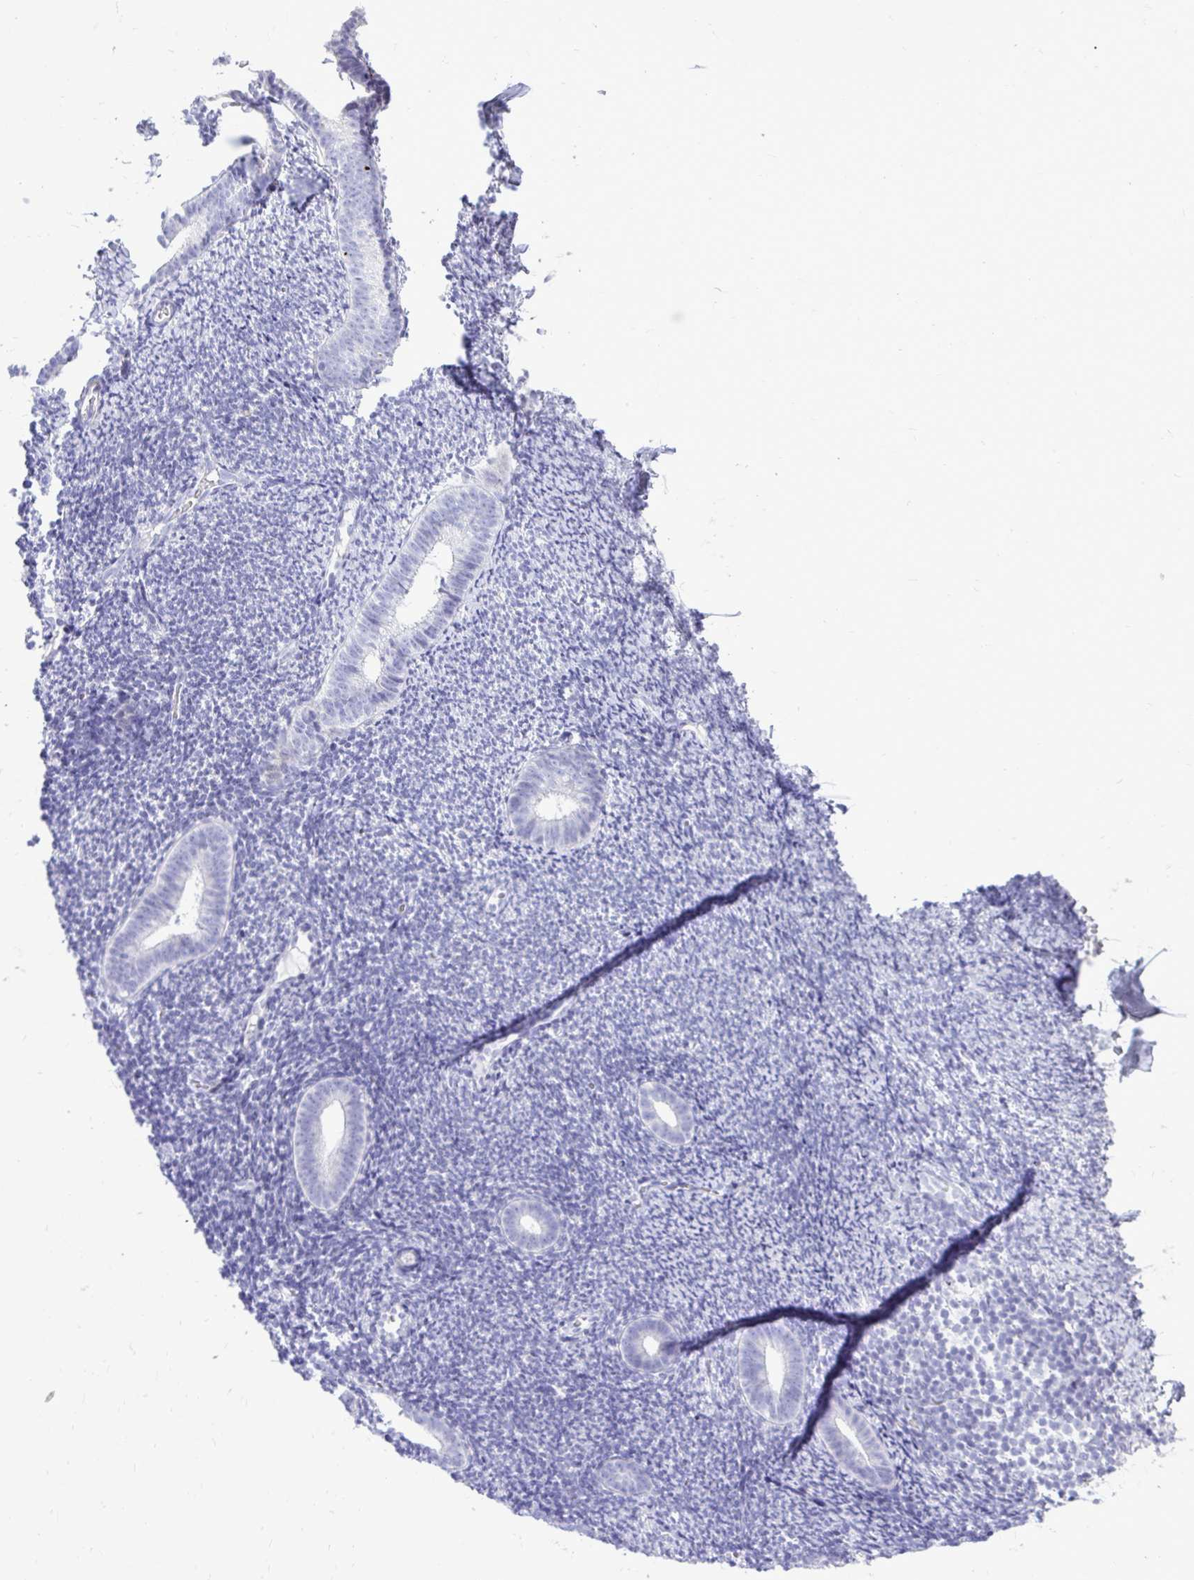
{"staining": {"intensity": "negative", "quantity": "none", "location": "none"}, "tissue": "endometrium", "cell_type": "Cells in endometrial stroma", "image_type": "normal", "snomed": [{"axis": "morphology", "description": "Normal tissue, NOS"}, {"axis": "topography", "description": "Endometrium"}], "caption": "IHC of normal endometrium shows no positivity in cells in endometrial stroma.", "gene": "GABRA1", "patient": {"sex": "female", "age": 39}}